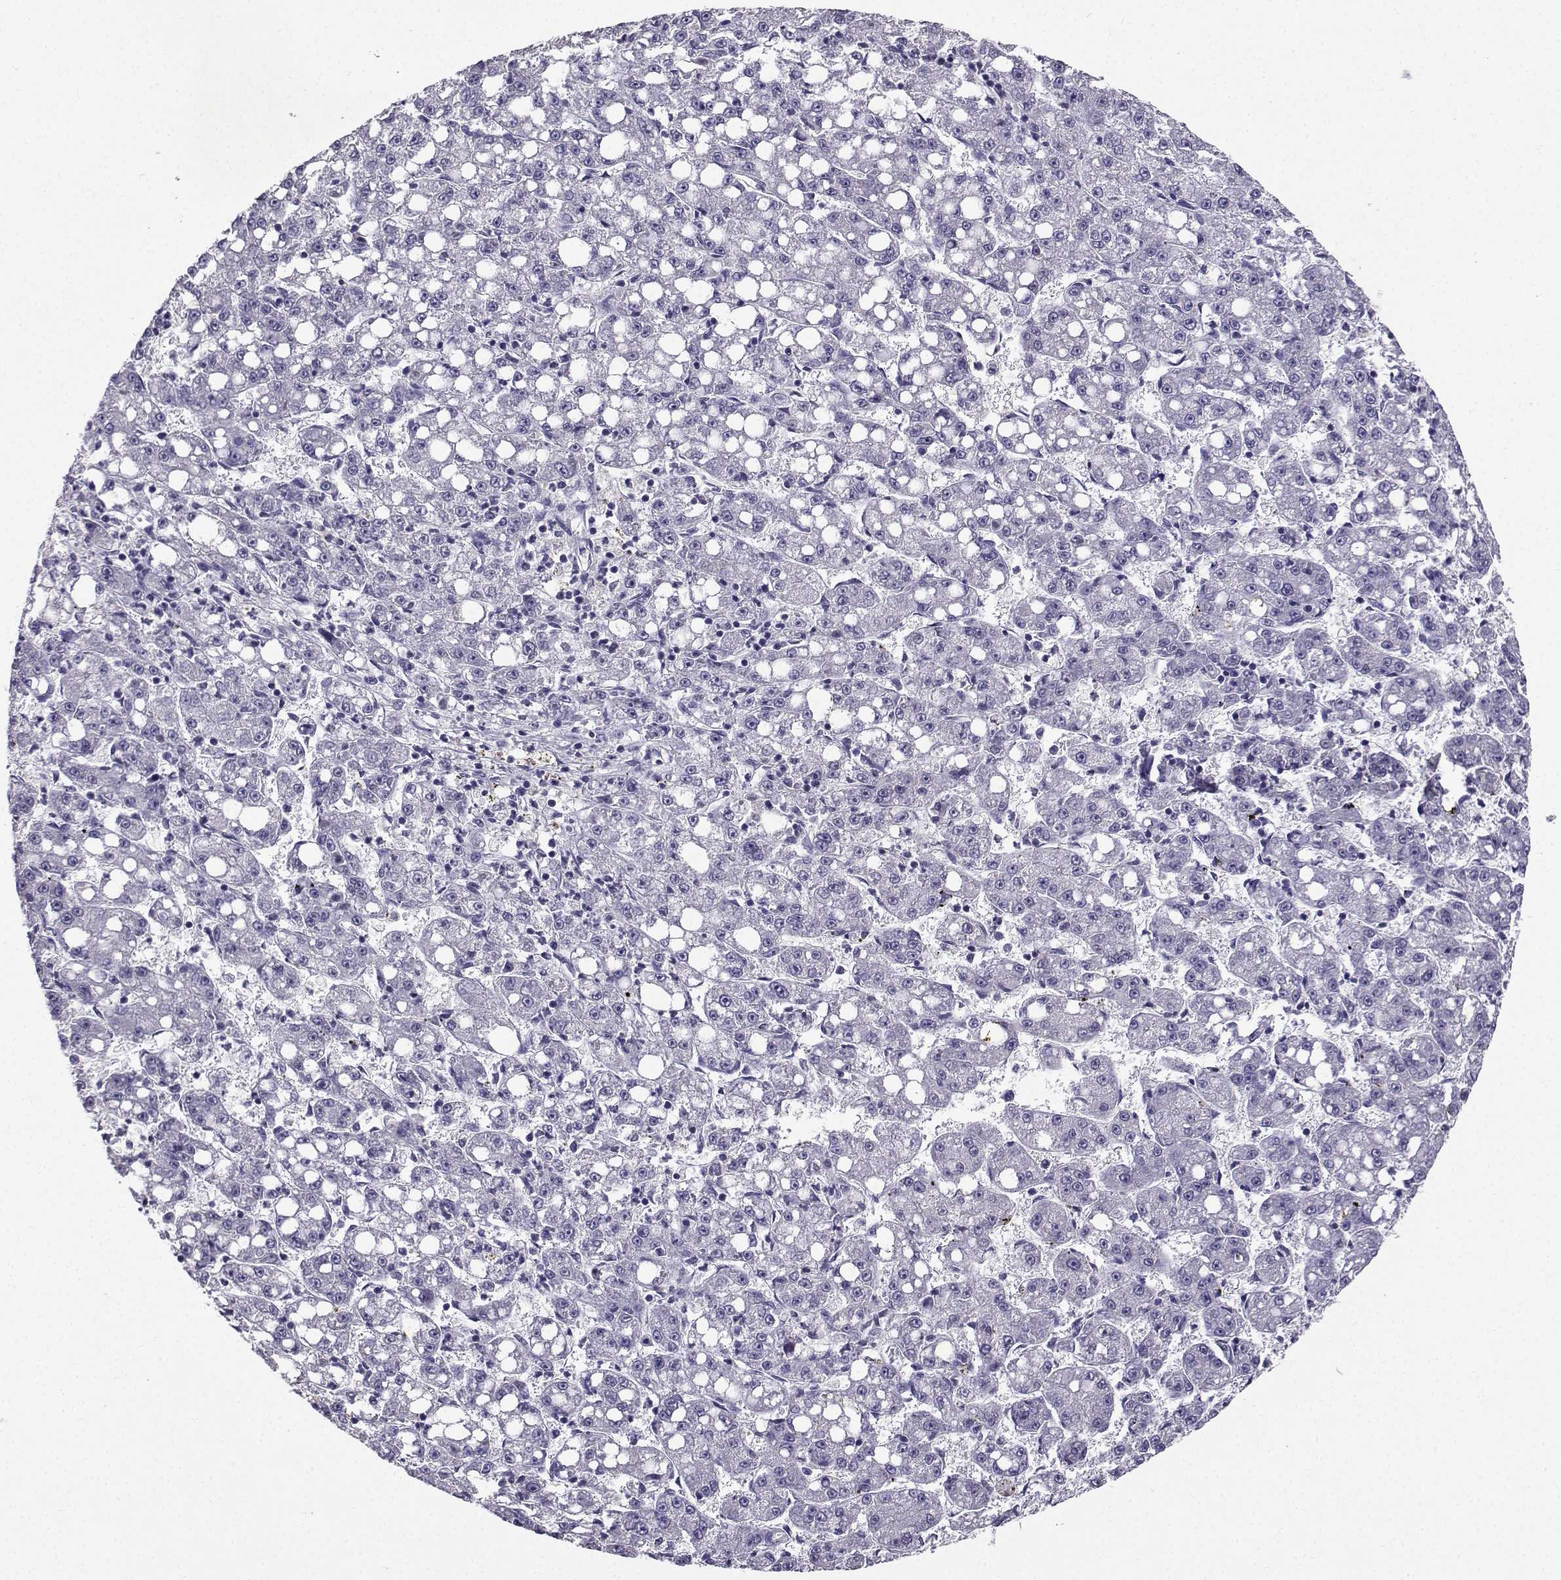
{"staining": {"intensity": "negative", "quantity": "none", "location": "none"}, "tissue": "liver cancer", "cell_type": "Tumor cells", "image_type": "cancer", "snomed": [{"axis": "morphology", "description": "Carcinoma, Hepatocellular, NOS"}, {"axis": "topography", "description": "Liver"}], "caption": "IHC of liver cancer shows no staining in tumor cells.", "gene": "SPAG11B", "patient": {"sex": "female", "age": 65}}